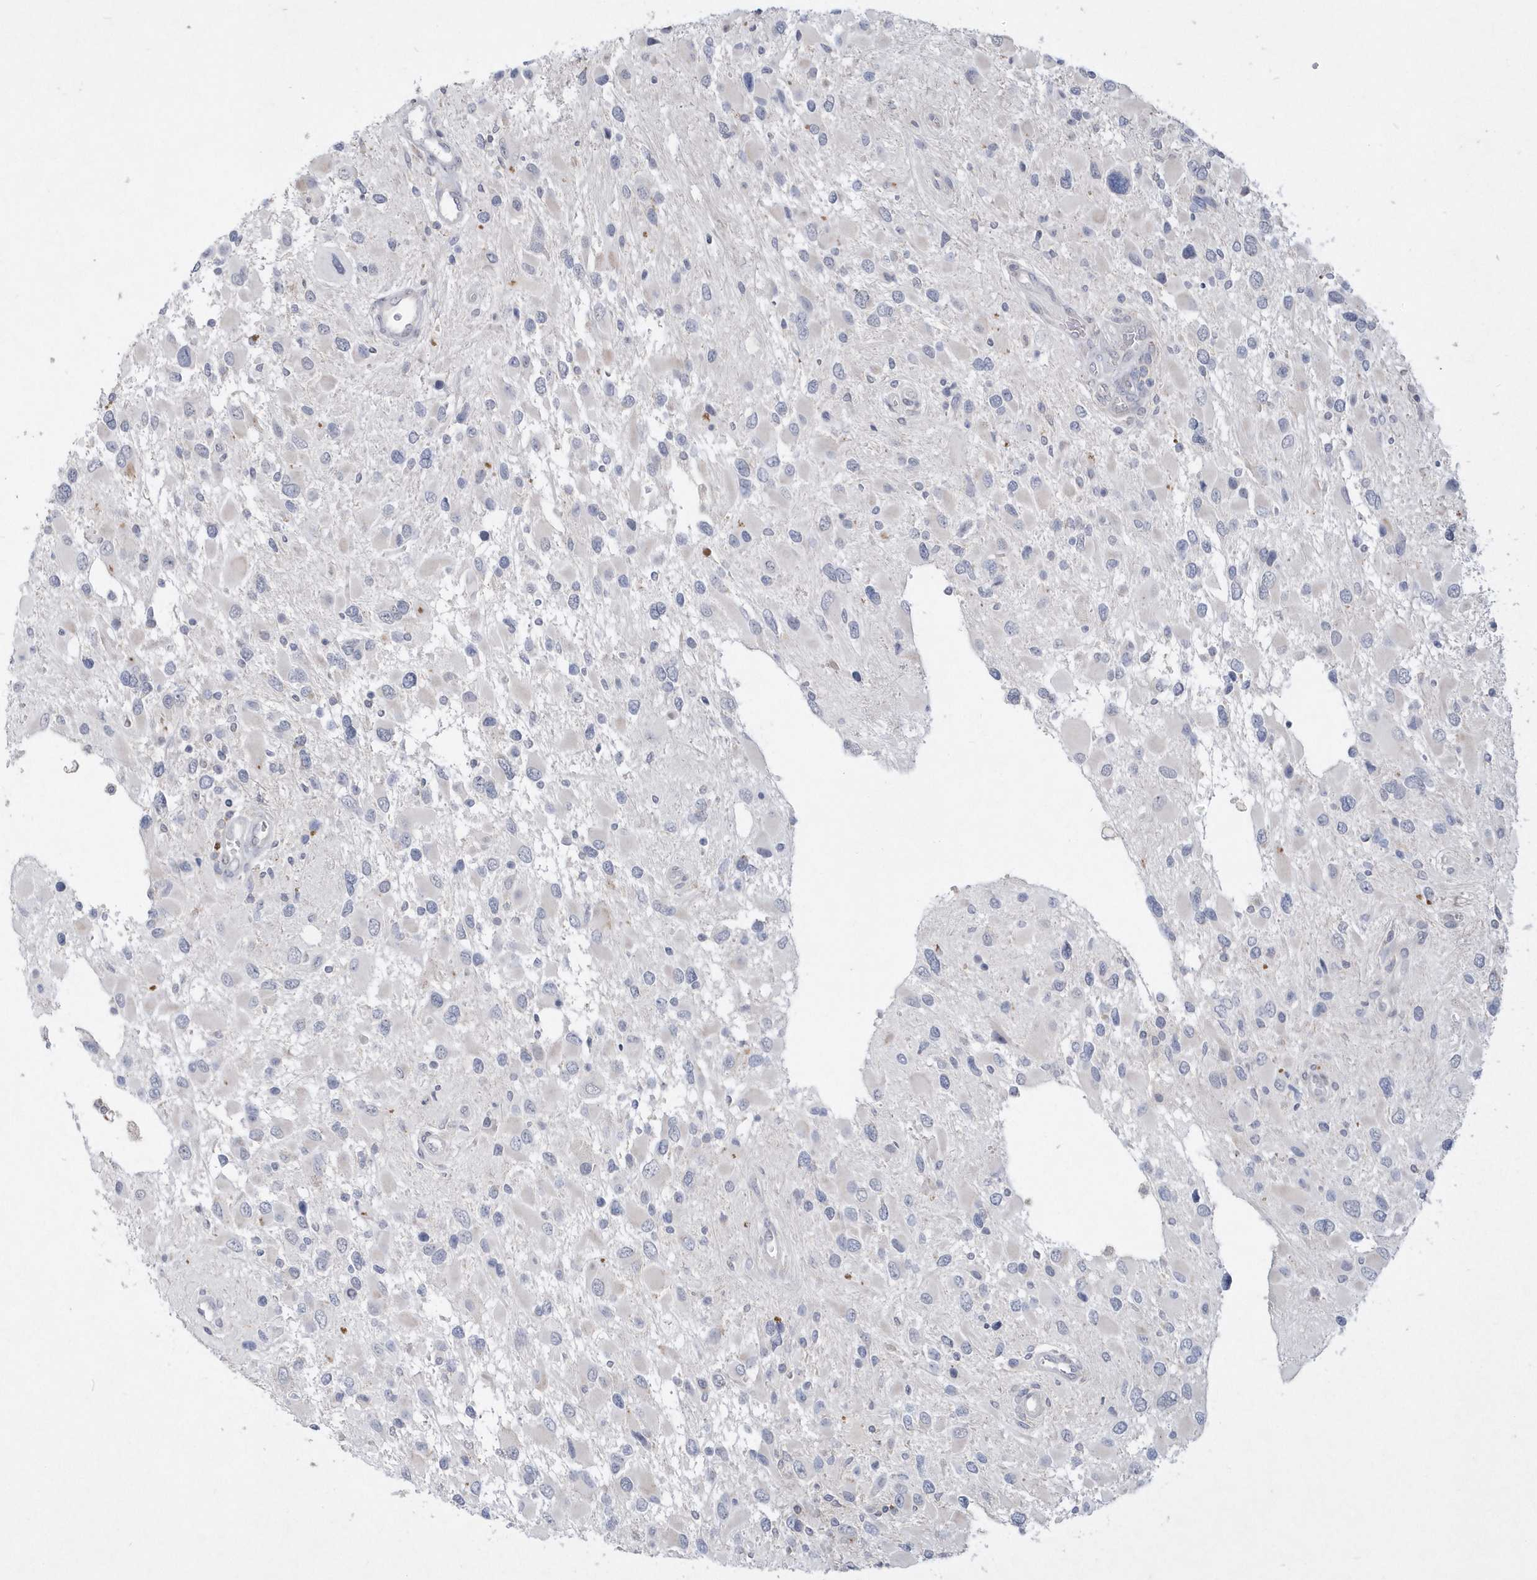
{"staining": {"intensity": "negative", "quantity": "none", "location": "none"}, "tissue": "glioma", "cell_type": "Tumor cells", "image_type": "cancer", "snomed": [{"axis": "morphology", "description": "Glioma, malignant, High grade"}, {"axis": "topography", "description": "Brain"}], "caption": "High magnification brightfield microscopy of glioma stained with DAB (3,3'-diaminobenzidine) (brown) and counterstained with hematoxylin (blue): tumor cells show no significant expression.", "gene": "TSPEAR", "patient": {"sex": "male", "age": 53}}